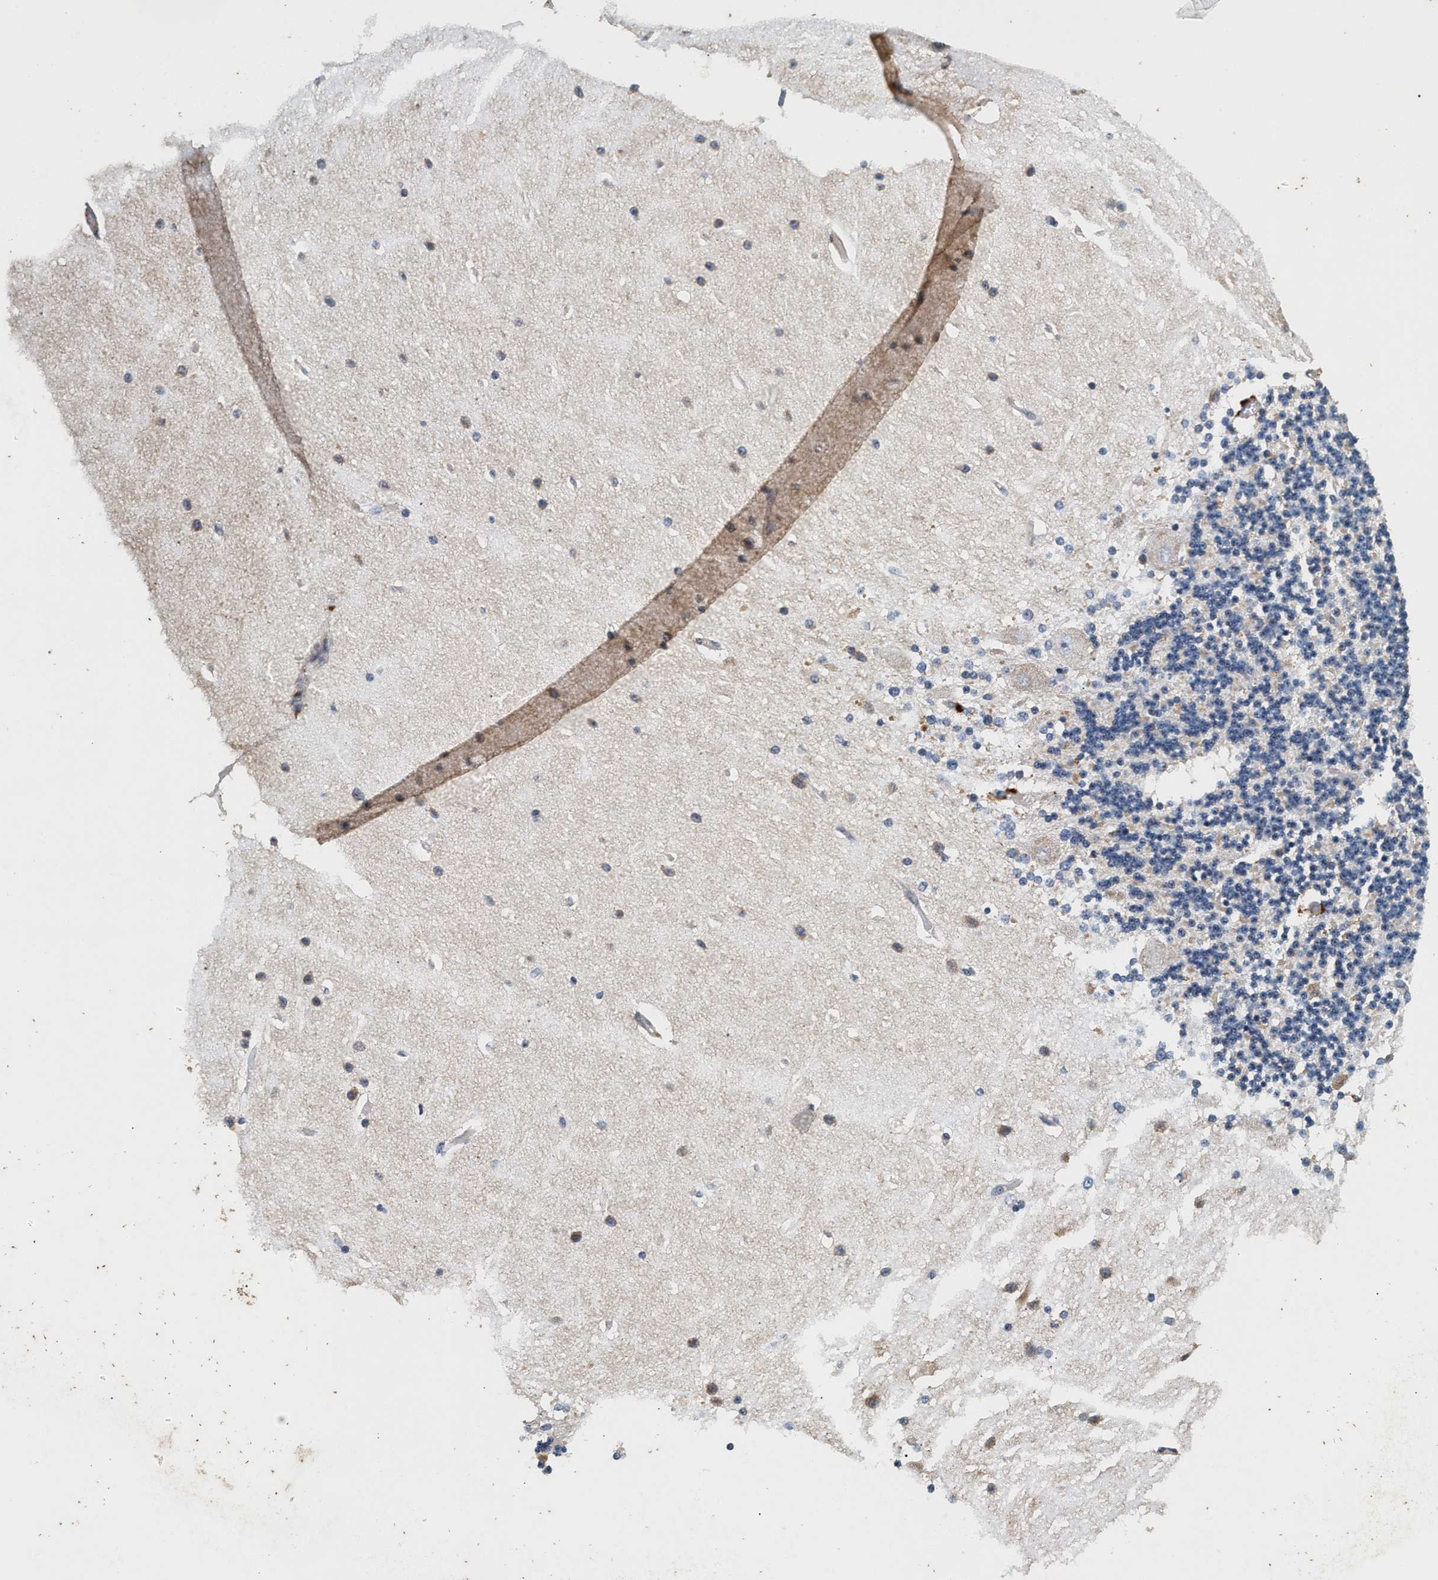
{"staining": {"intensity": "moderate", "quantity": "25%-75%", "location": "cytoplasmic/membranous"}, "tissue": "cerebellum", "cell_type": "Cells in granular layer", "image_type": "normal", "snomed": [{"axis": "morphology", "description": "Normal tissue, NOS"}, {"axis": "topography", "description": "Cerebellum"}], "caption": "This image demonstrates benign cerebellum stained with immunohistochemistry to label a protein in brown. The cytoplasmic/membranous of cells in granular layer show moderate positivity for the protein. Nuclei are counter-stained blue.", "gene": "PTGR3", "patient": {"sex": "female", "age": 54}}